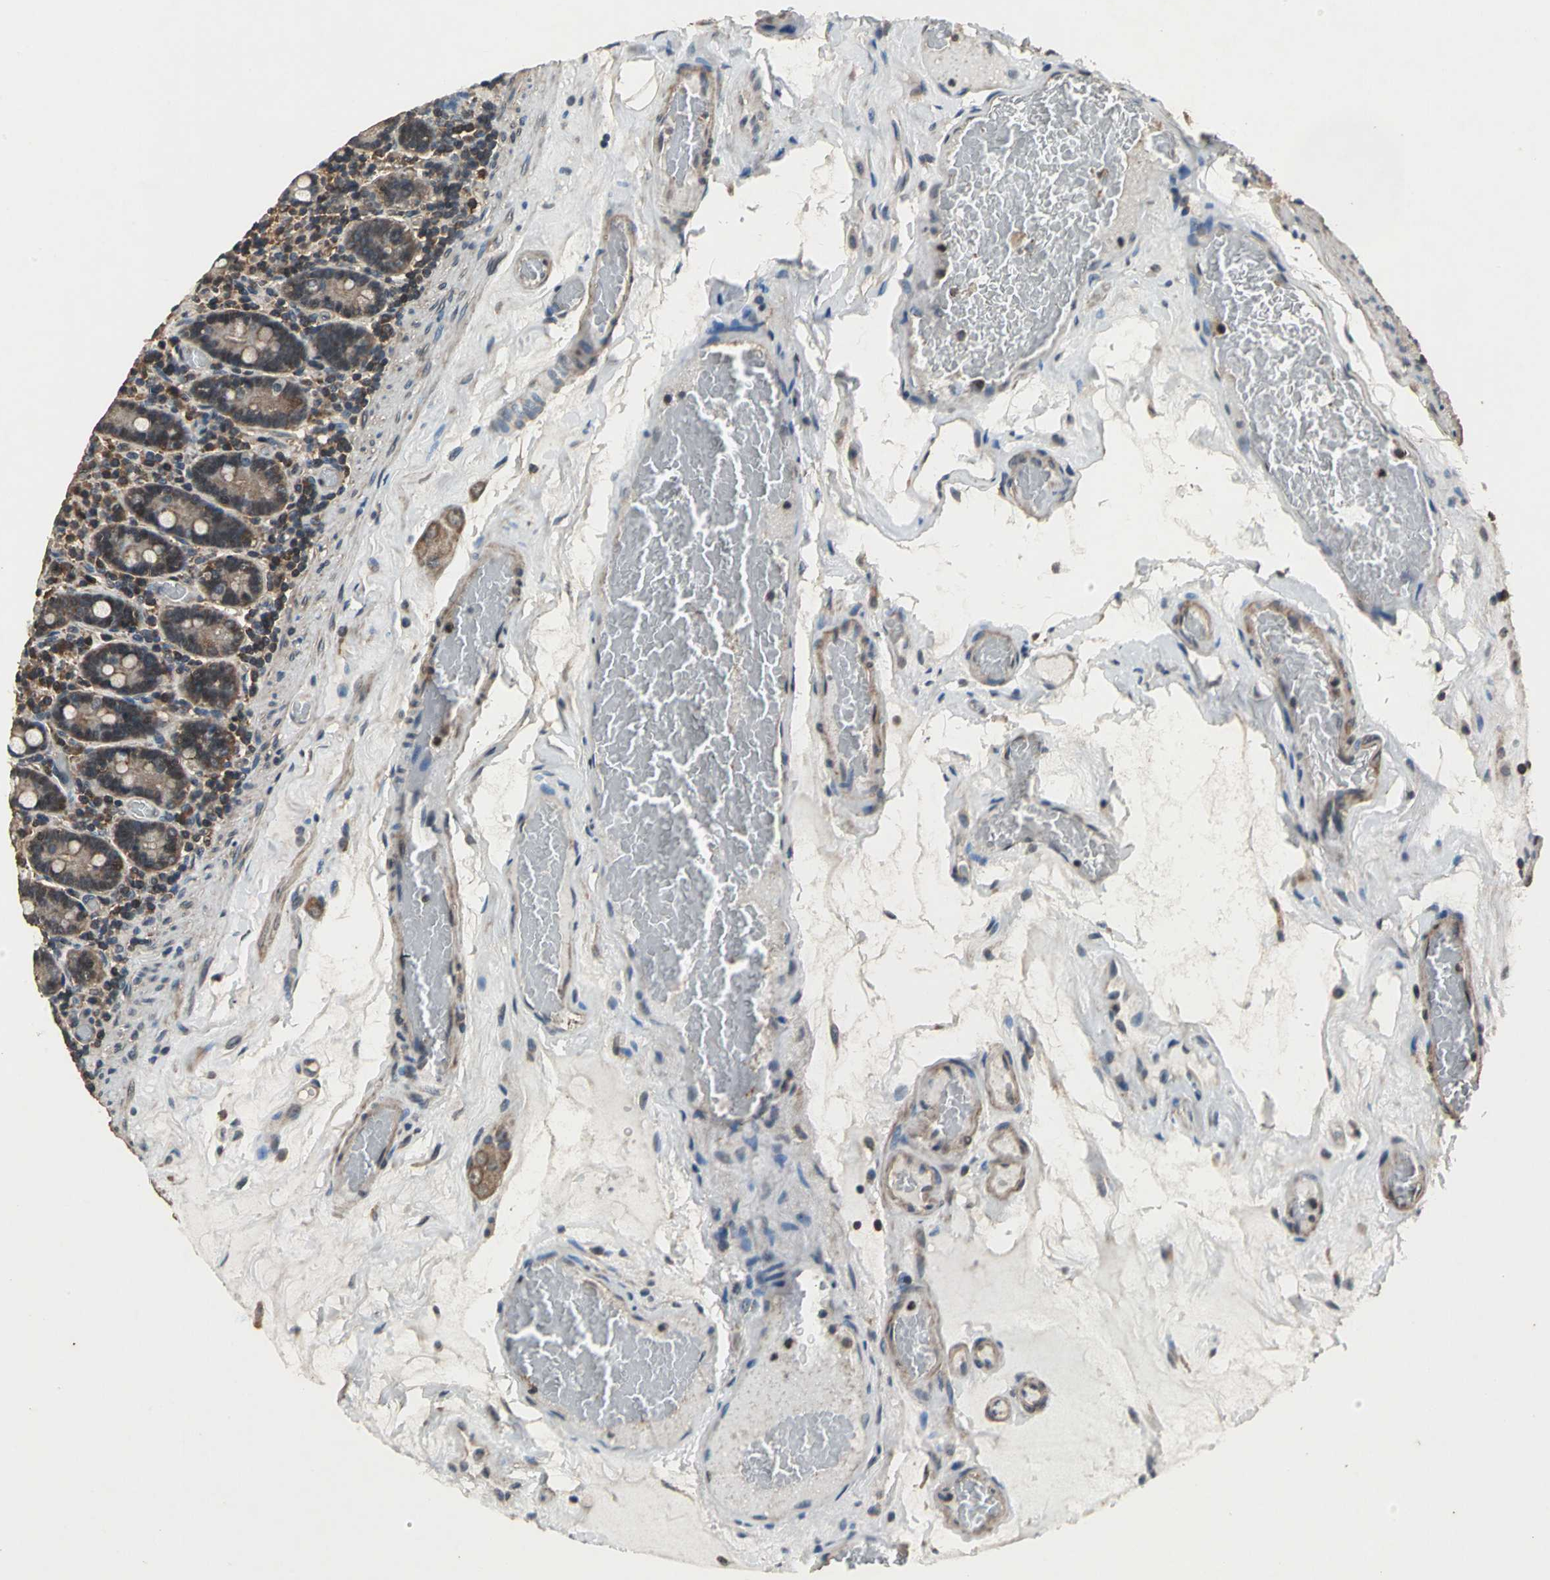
{"staining": {"intensity": "strong", "quantity": ">75%", "location": "cytoplasmic/membranous"}, "tissue": "duodenum", "cell_type": "Glandular cells", "image_type": "normal", "snomed": [{"axis": "morphology", "description": "Normal tissue, NOS"}, {"axis": "topography", "description": "Duodenum"}], "caption": "Immunohistochemical staining of normal duodenum displays high levels of strong cytoplasmic/membranous positivity in about >75% of glandular cells.", "gene": "EIF2B2", "patient": {"sex": "female", "age": 53}}